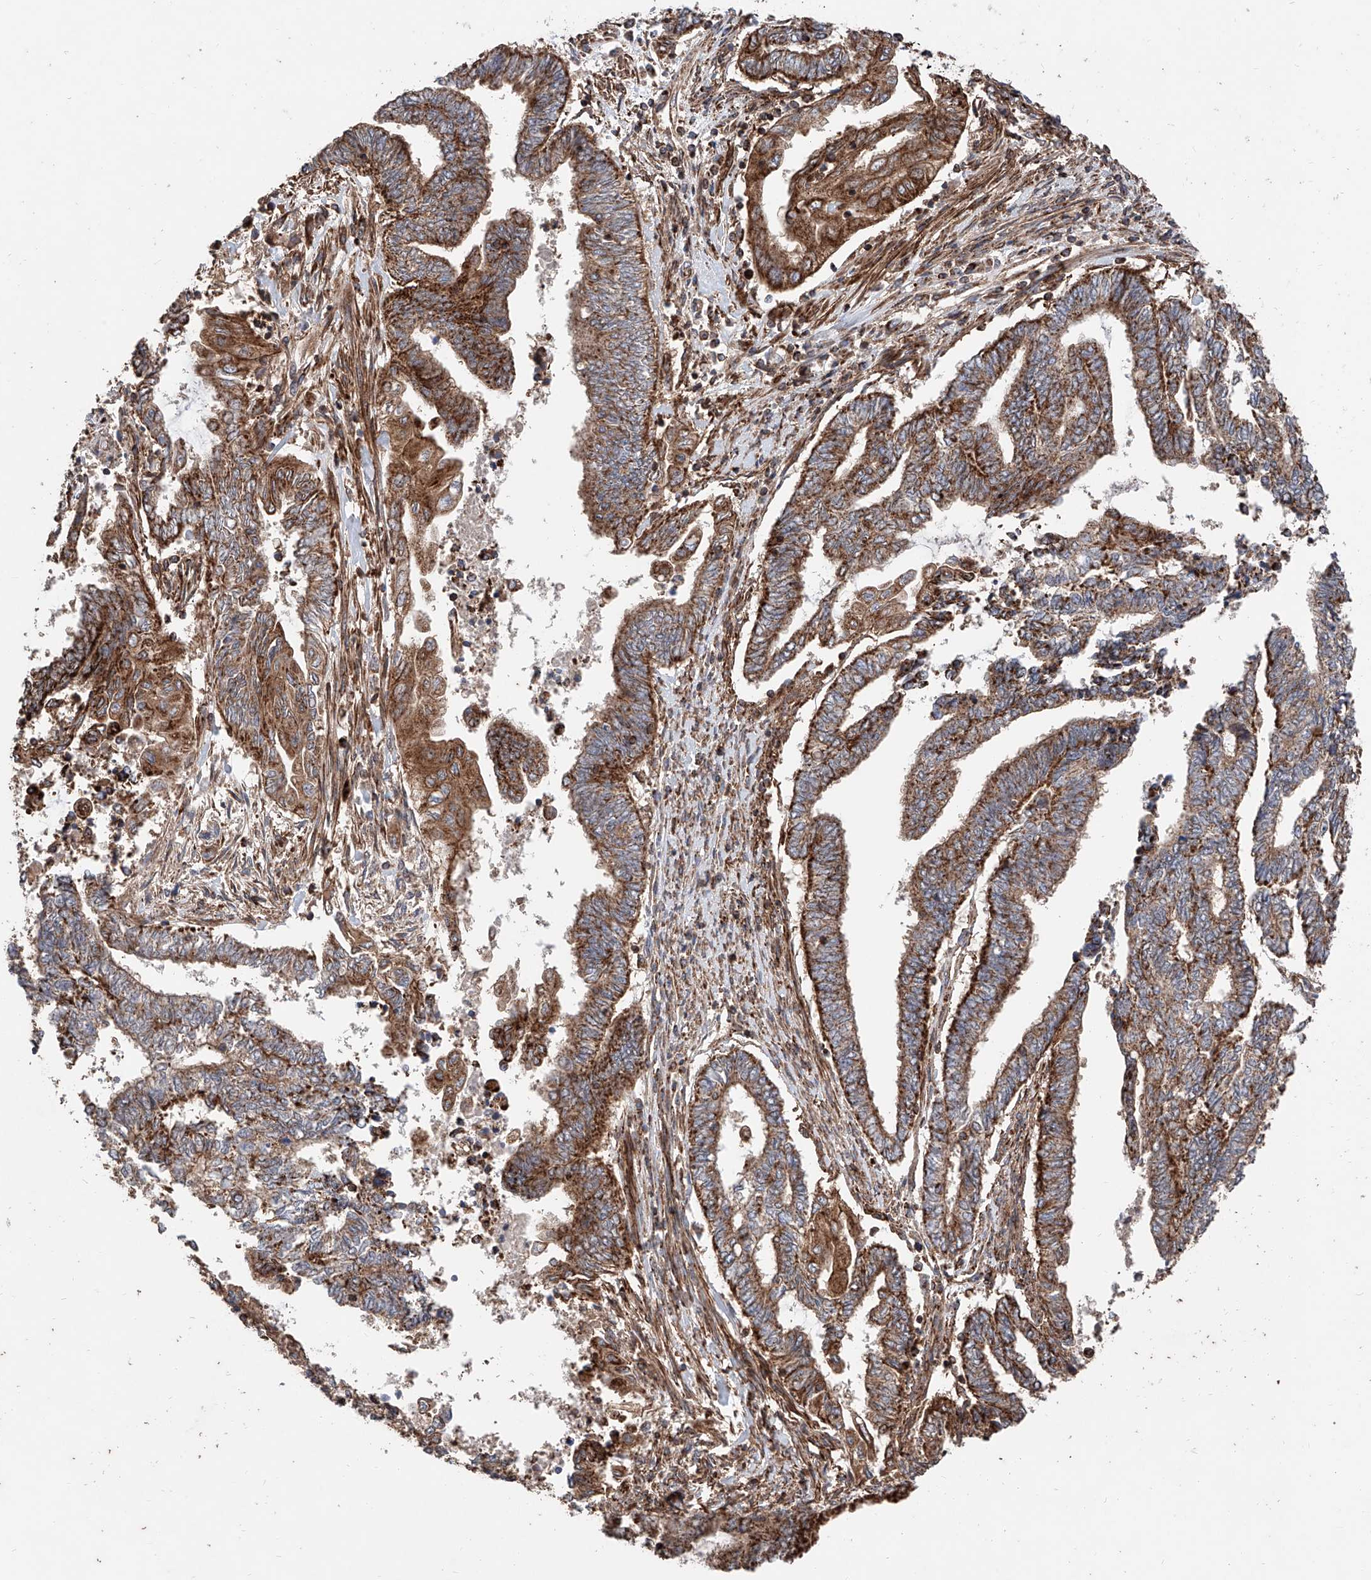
{"staining": {"intensity": "strong", "quantity": ">75%", "location": "cytoplasmic/membranous"}, "tissue": "endometrial cancer", "cell_type": "Tumor cells", "image_type": "cancer", "snomed": [{"axis": "morphology", "description": "Adenocarcinoma, NOS"}, {"axis": "topography", "description": "Uterus"}, {"axis": "topography", "description": "Endometrium"}], "caption": "Immunohistochemical staining of human endometrial adenocarcinoma exhibits high levels of strong cytoplasmic/membranous protein positivity in about >75% of tumor cells.", "gene": "PISD", "patient": {"sex": "female", "age": 70}}